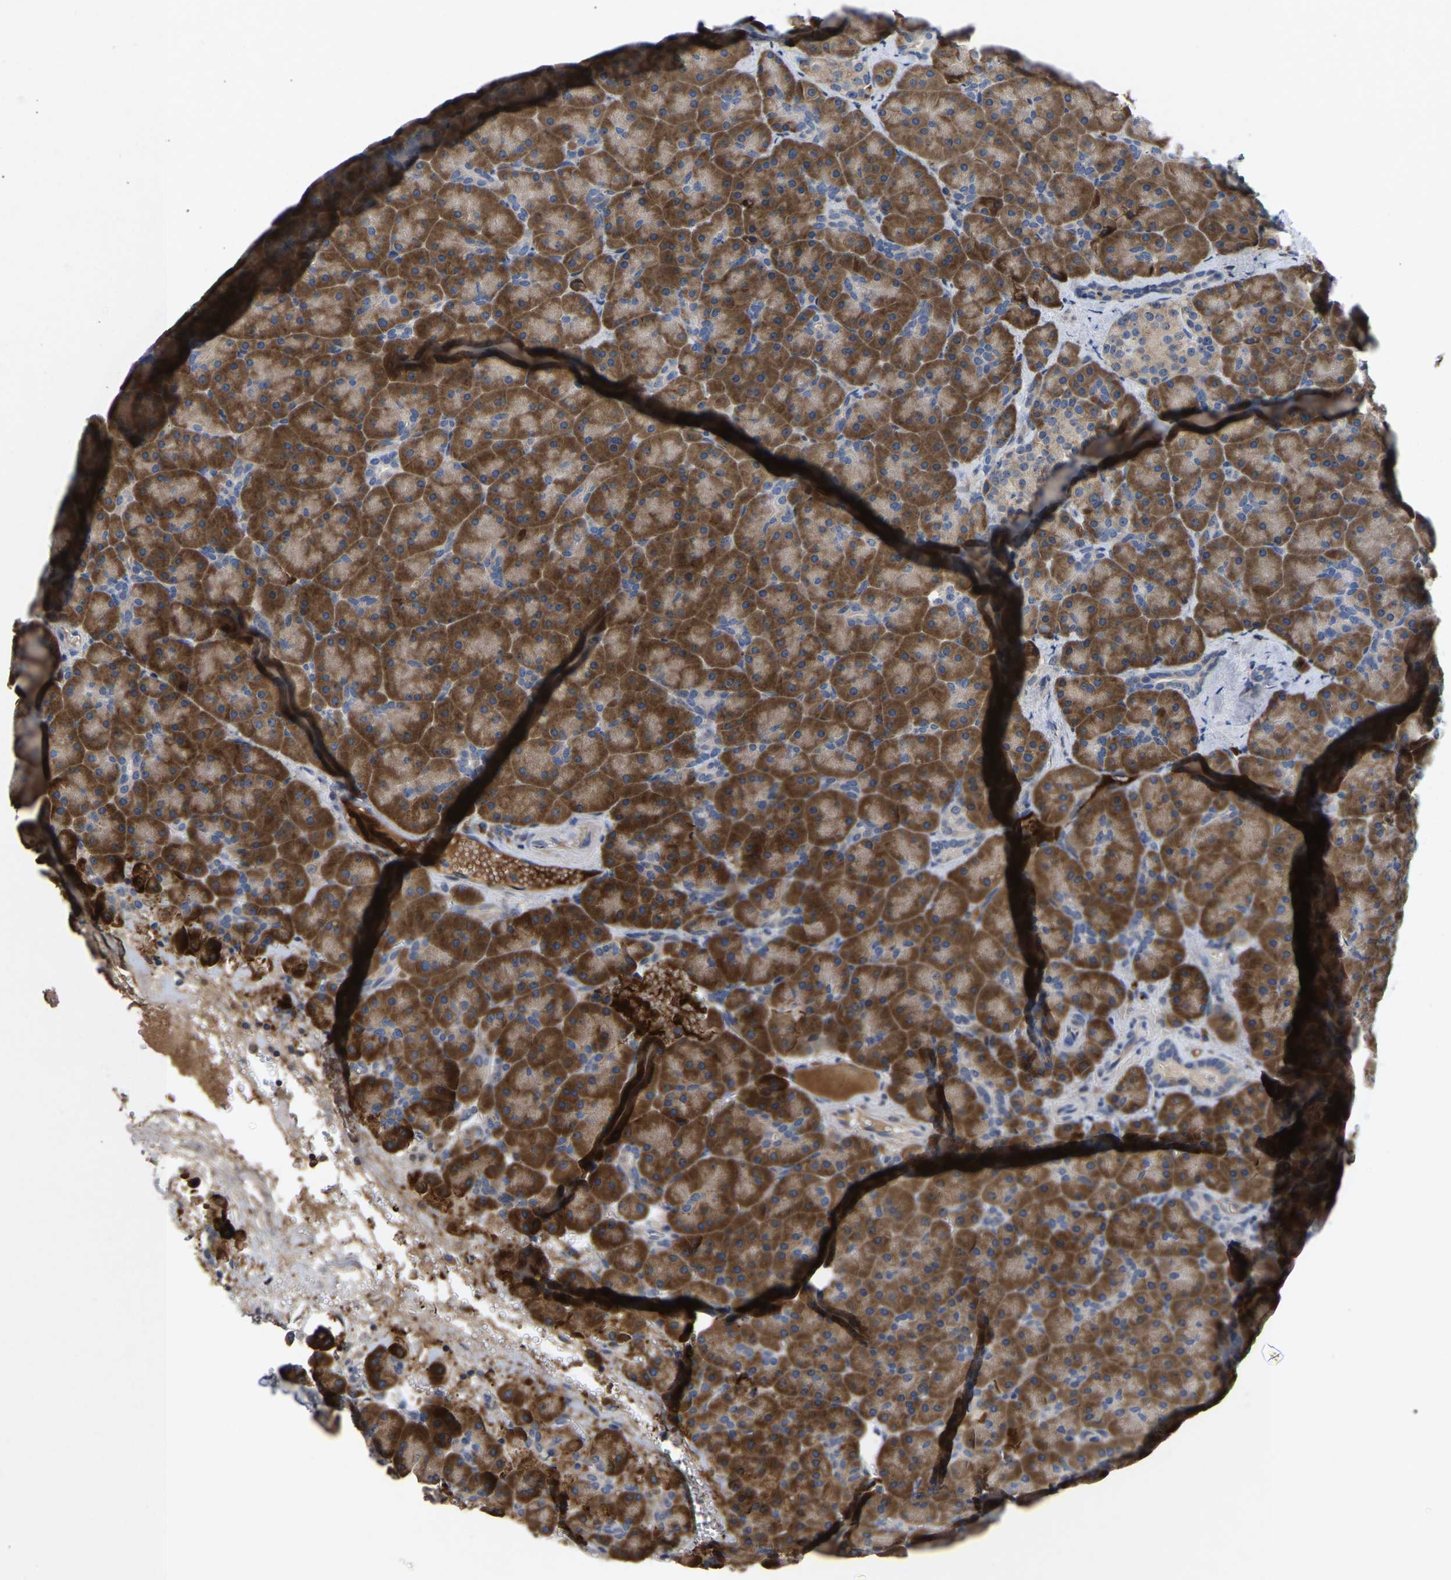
{"staining": {"intensity": "strong", "quantity": ">75%", "location": "cytoplasmic/membranous"}, "tissue": "pancreas", "cell_type": "Exocrine glandular cells", "image_type": "normal", "snomed": [{"axis": "morphology", "description": "Normal tissue, NOS"}, {"axis": "topography", "description": "Pancreas"}], "caption": "Pancreas stained with DAB (3,3'-diaminobenzidine) IHC displays high levels of strong cytoplasmic/membranous positivity in approximately >75% of exocrine glandular cells.", "gene": "ABCA10", "patient": {"sex": "male", "age": 66}}